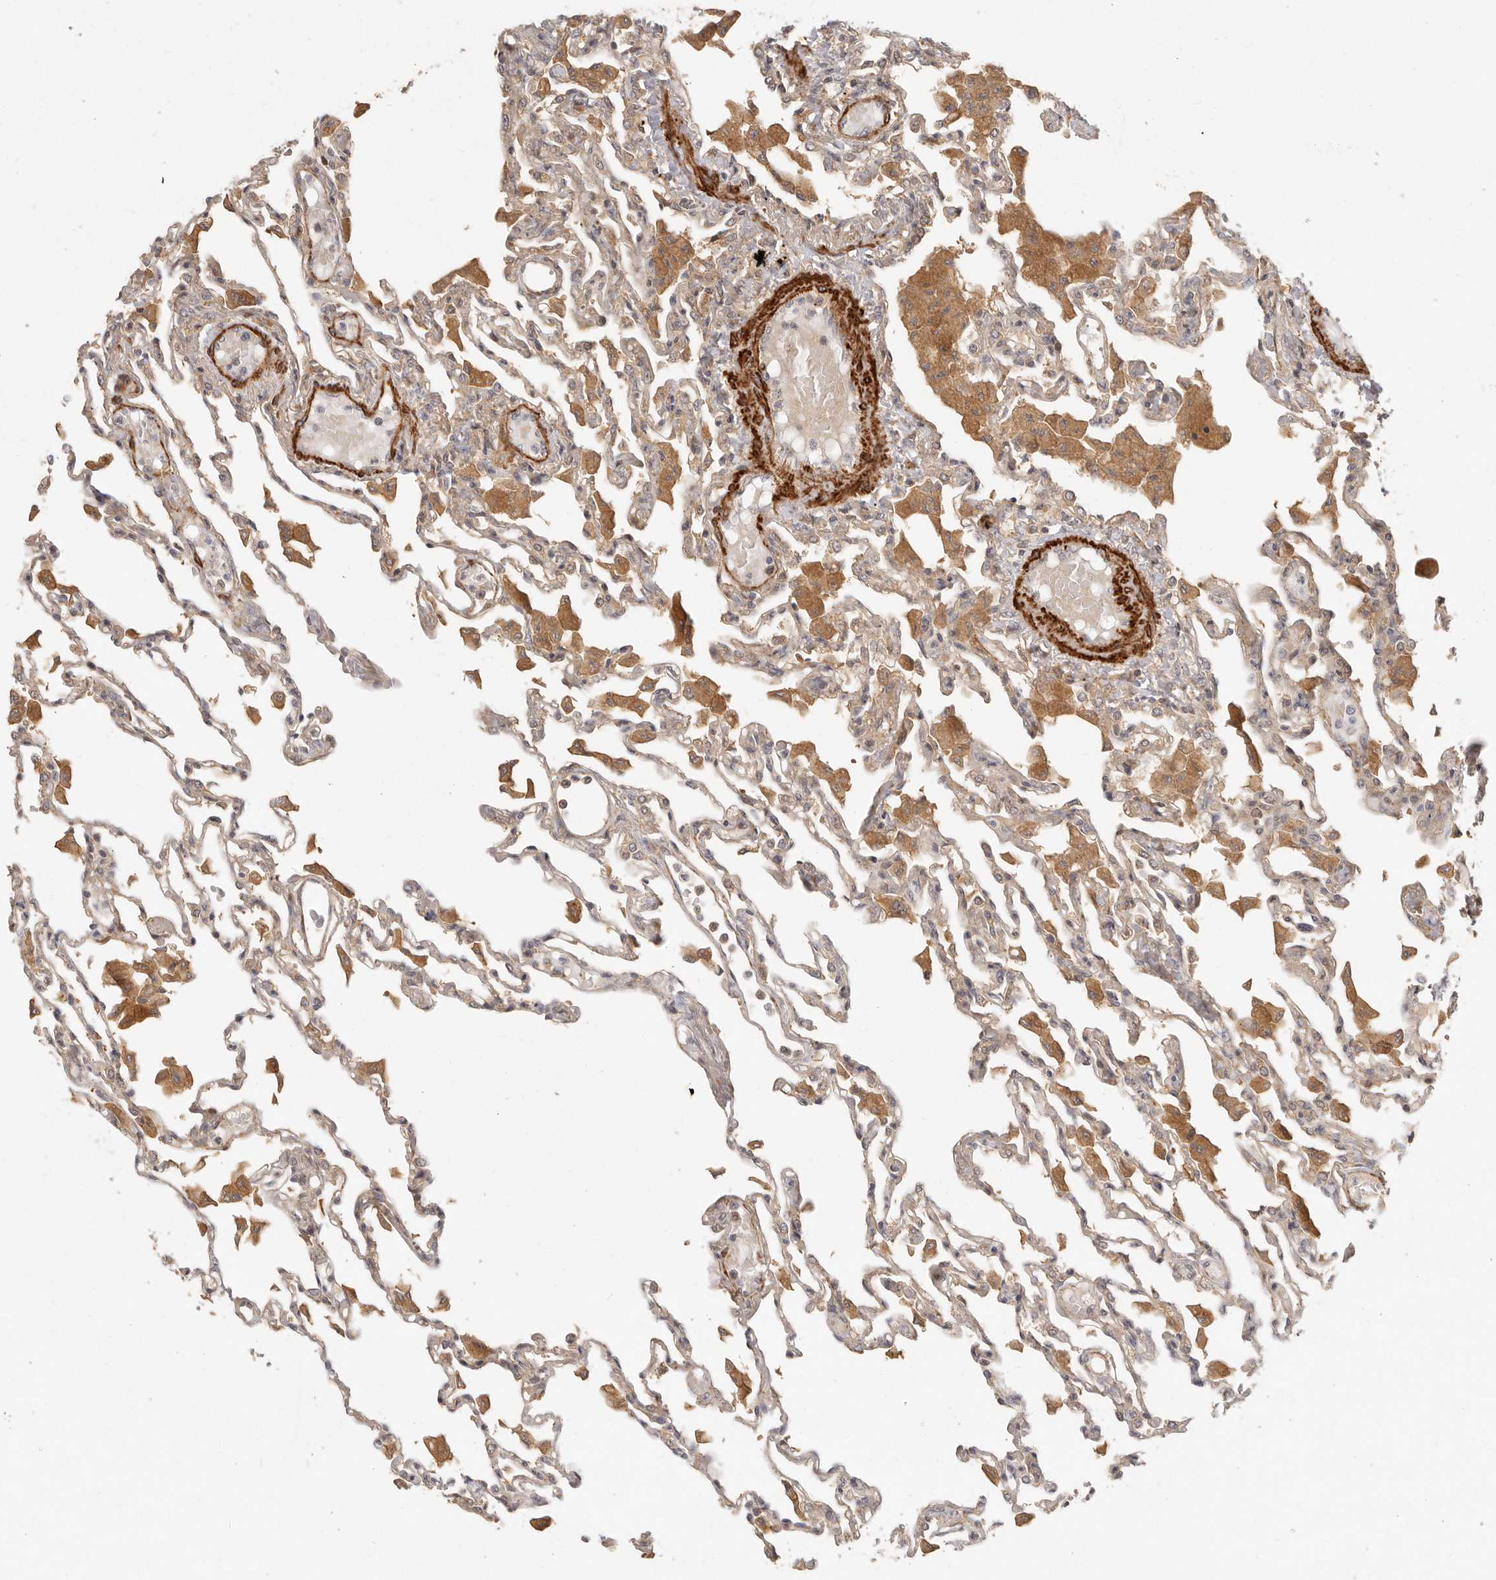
{"staining": {"intensity": "weak", "quantity": ">75%", "location": "cytoplasmic/membranous"}, "tissue": "lung", "cell_type": "Alveolar cells", "image_type": "normal", "snomed": [{"axis": "morphology", "description": "Normal tissue, NOS"}, {"axis": "topography", "description": "Bronchus"}, {"axis": "topography", "description": "Lung"}], "caption": "Immunohistochemical staining of unremarkable human lung displays >75% levels of weak cytoplasmic/membranous protein positivity in about >75% of alveolar cells.", "gene": "VIPR1", "patient": {"sex": "female", "age": 49}}